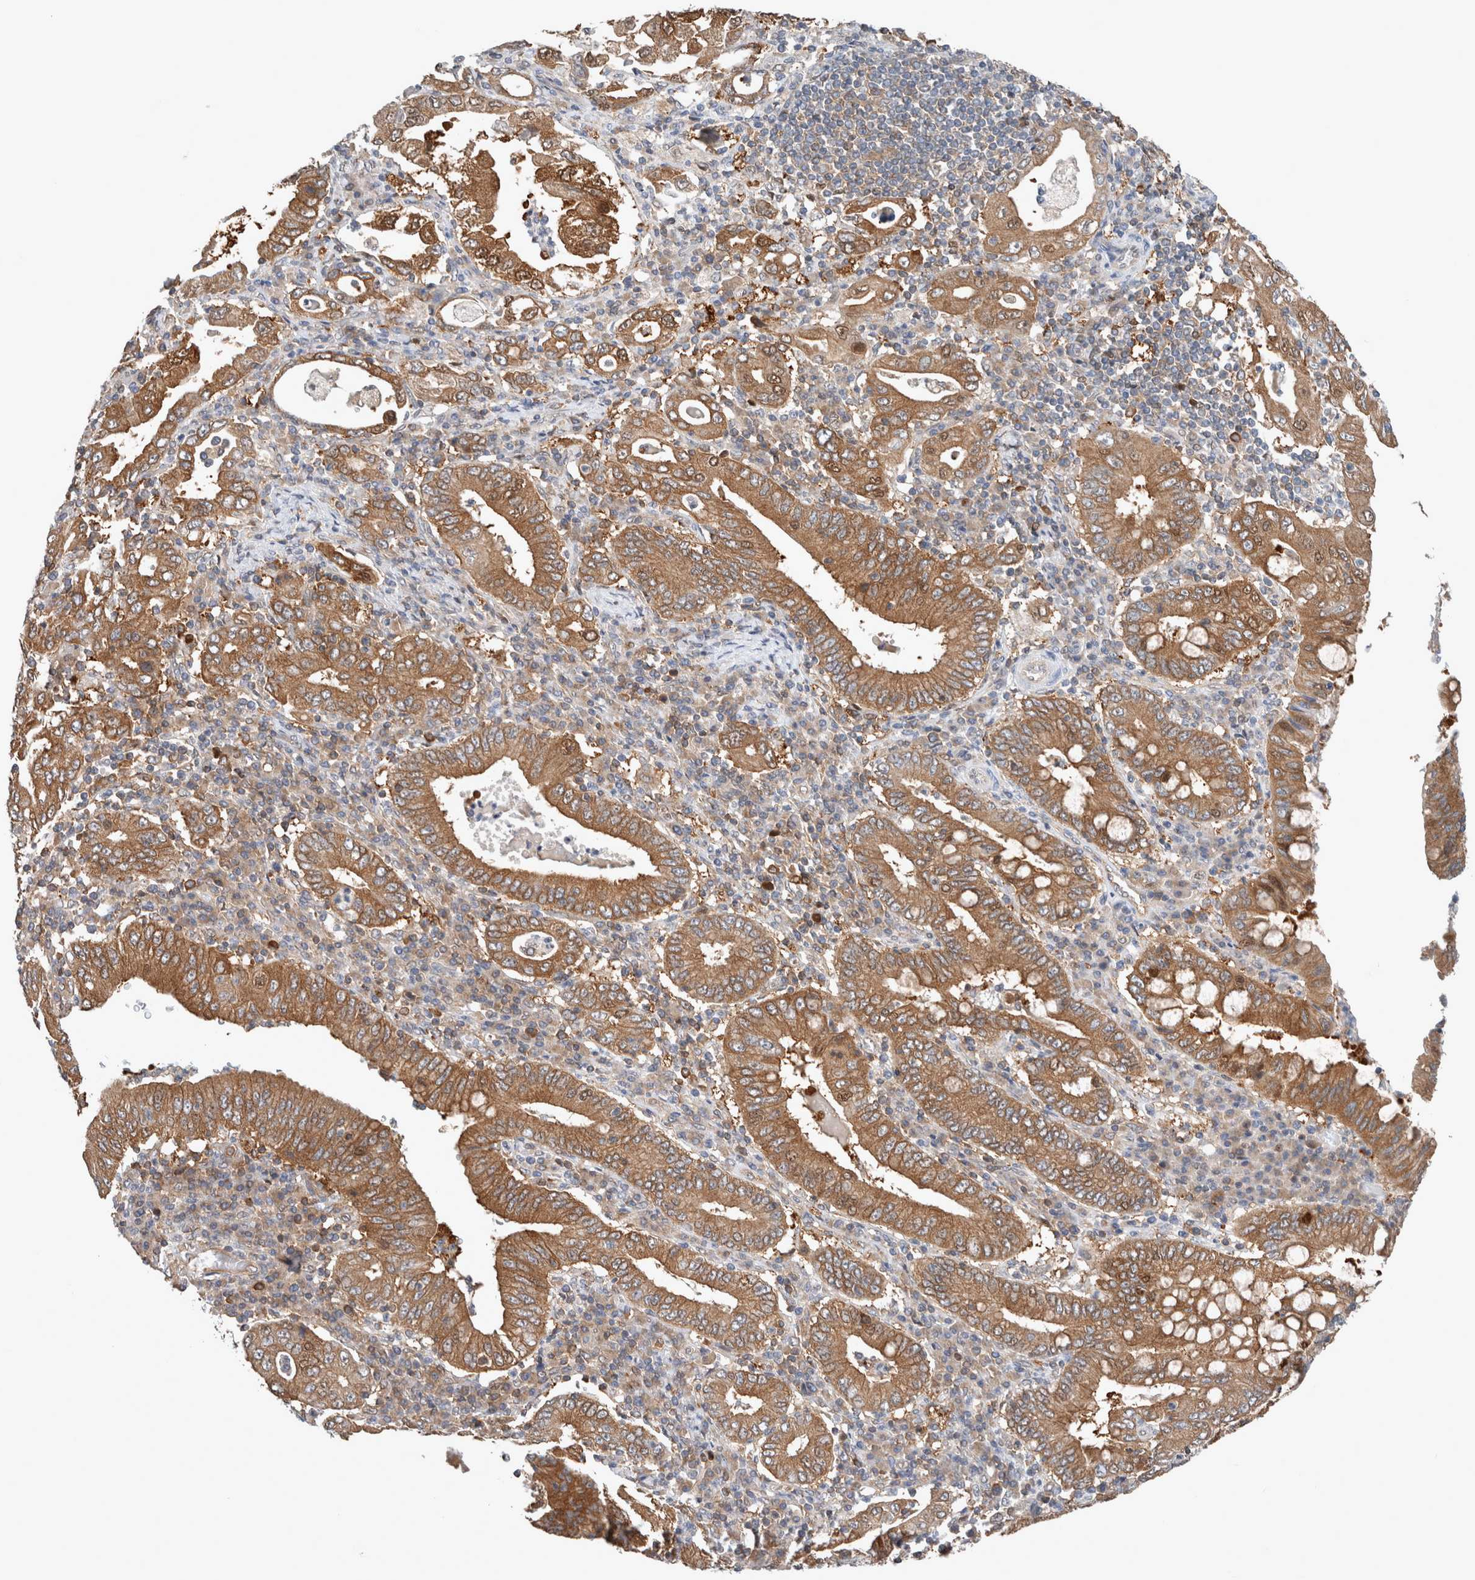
{"staining": {"intensity": "moderate", "quantity": ">75%", "location": "cytoplasmic/membranous,nuclear"}, "tissue": "stomach cancer", "cell_type": "Tumor cells", "image_type": "cancer", "snomed": [{"axis": "morphology", "description": "Normal tissue, NOS"}, {"axis": "morphology", "description": "Adenocarcinoma, NOS"}, {"axis": "topography", "description": "Esophagus"}, {"axis": "topography", "description": "Stomach, upper"}, {"axis": "topography", "description": "Peripheral nerve tissue"}], "caption": "An image of human adenocarcinoma (stomach) stained for a protein demonstrates moderate cytoplasmic/membranous and nuclear brown staining in tumor cells.", "gene": "XPNPEP1", "patient": {"sex": "male", "age": 62}}